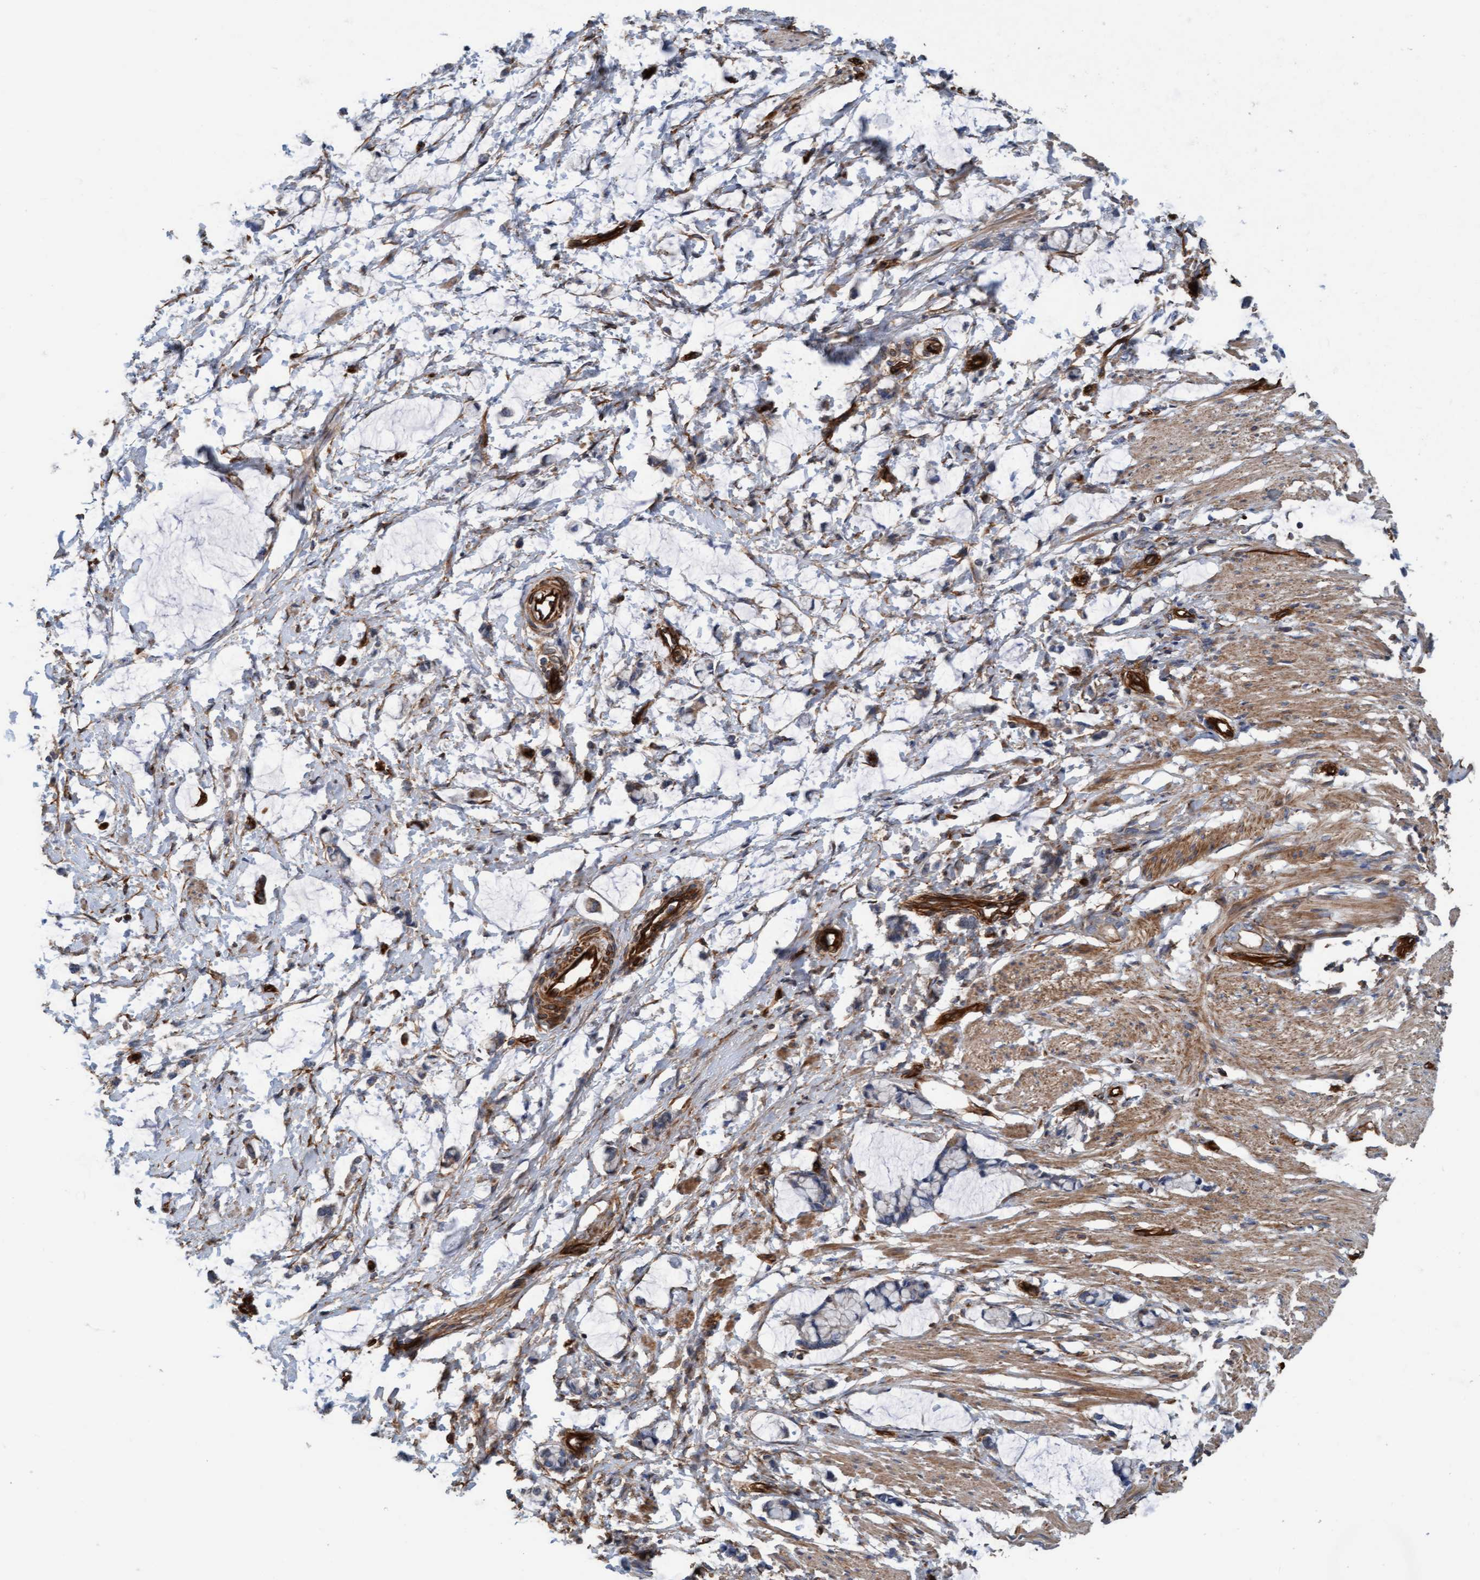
{"staining": {"intensity": "moderate", "quantity": ">75%", "location": "cytoplasmic/membranous"}, "tissue": "smooth muscle", "cell_type": "Smooth muscle cells", "image_type": "normal", "snomed": [{"axis": "morphology", "description": "Normal tissue, NOS"}, {"axis": "morphology", "description": "Adenocarcinoma, NOS"}, {"axis": "topography", "description": "Smooth muscle"}, {"axis": "topography", "description": "Colon"}], "caption": "Unremarkable smooth muscle exhibits moderate cytoplasmic/membranous staining in approximately >75% of smooth muscle cells, visualized by immunohistochemistry.", "gene": "STXBP4", "patient": {"sex": "male", "age": 14}}